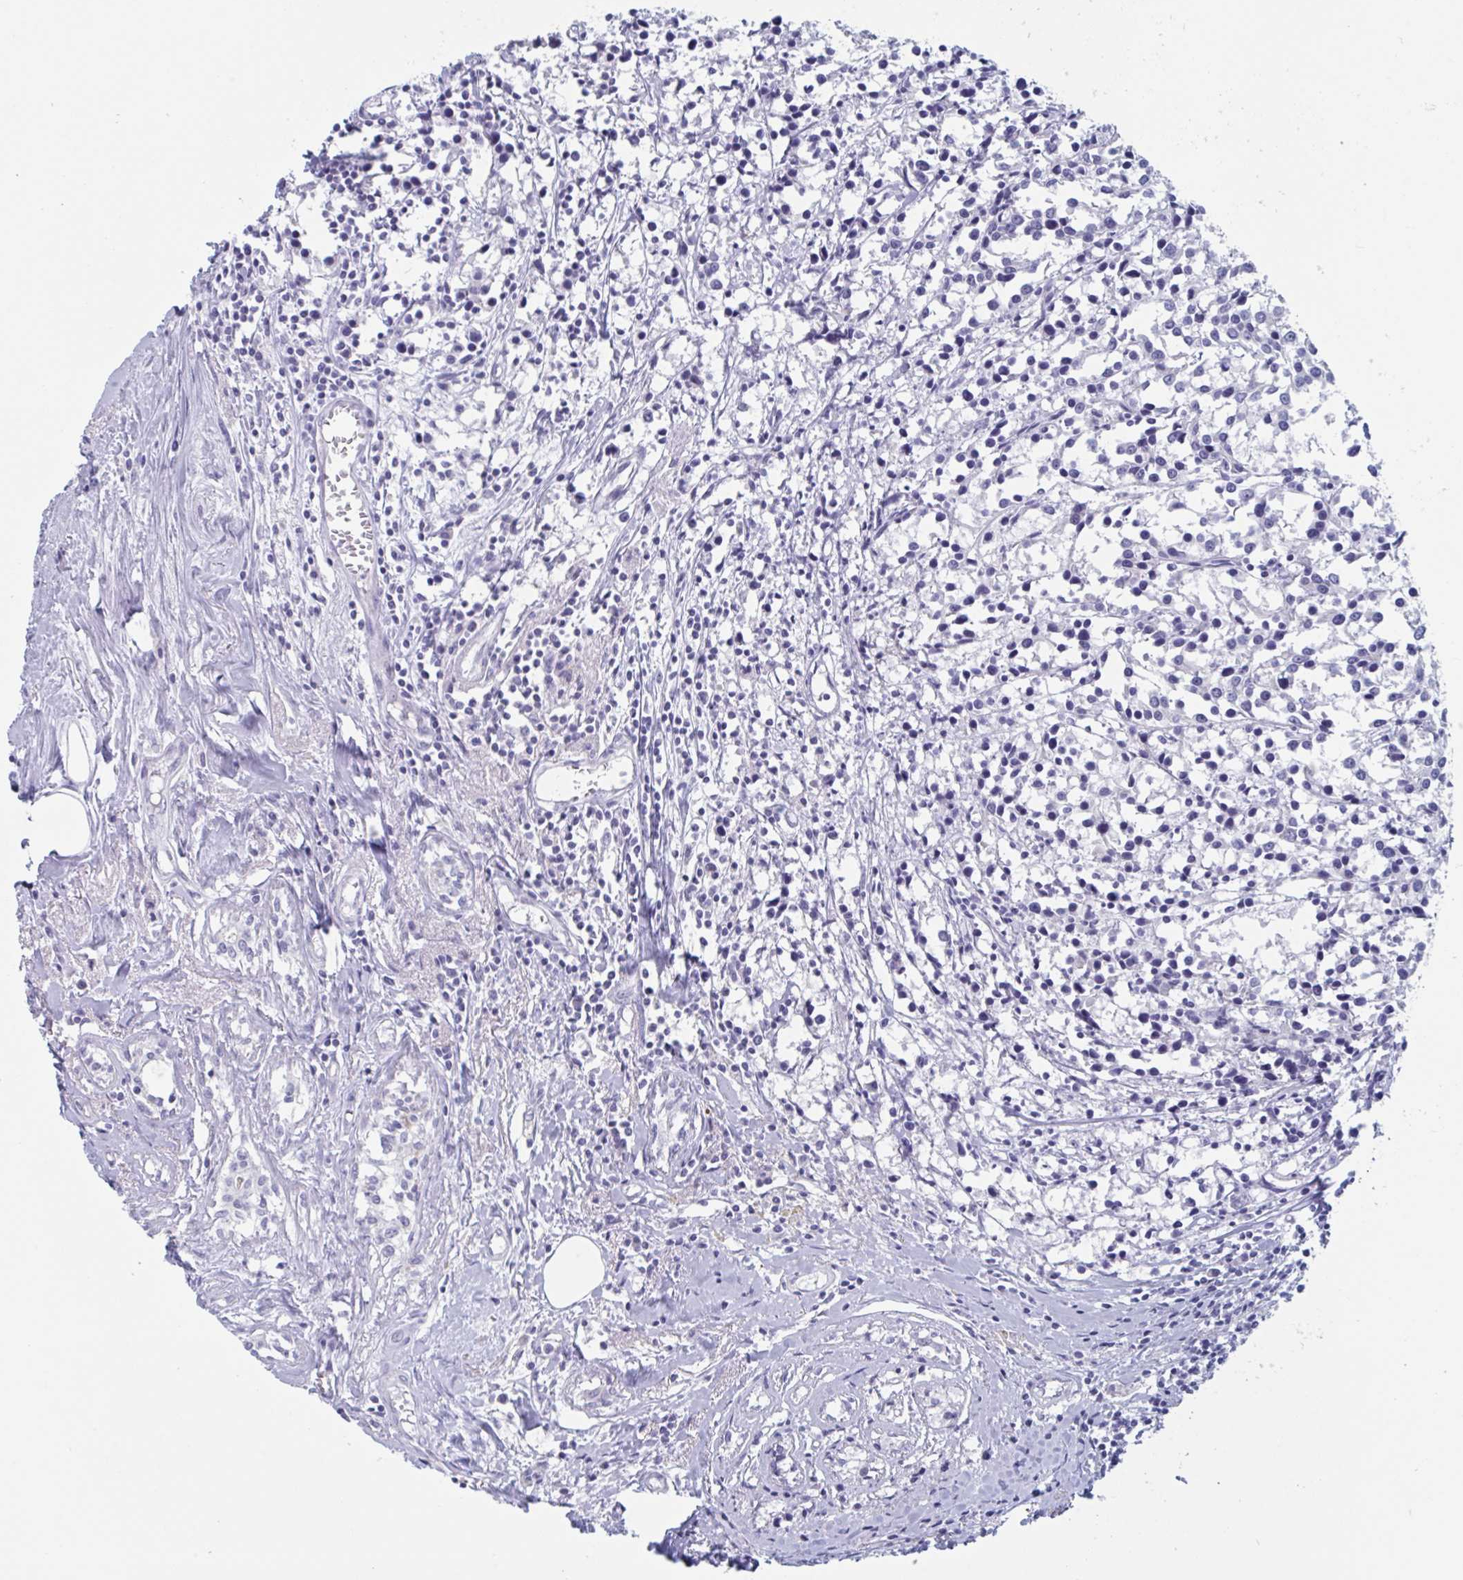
{"staining": {"intensity": "negative", "quantity": "none", "location": "none"}, "tissue": "breast cancer", "cell_type": "Tumor cells", "image_type": "cancer", "snomed": [{"axis": "morphology", "description": "Duct carcinoma"}, {"axis": "topography", "description": "Breast"}], "caption": "Histopathology image shows no protein staining in tumor cells of breast cancer (infiltrating ductal carcinoma) tissue. (DAB IHC, high magnification).", "gene": "NDUFC2", "patient": {"sex": "female", "age": 80}}